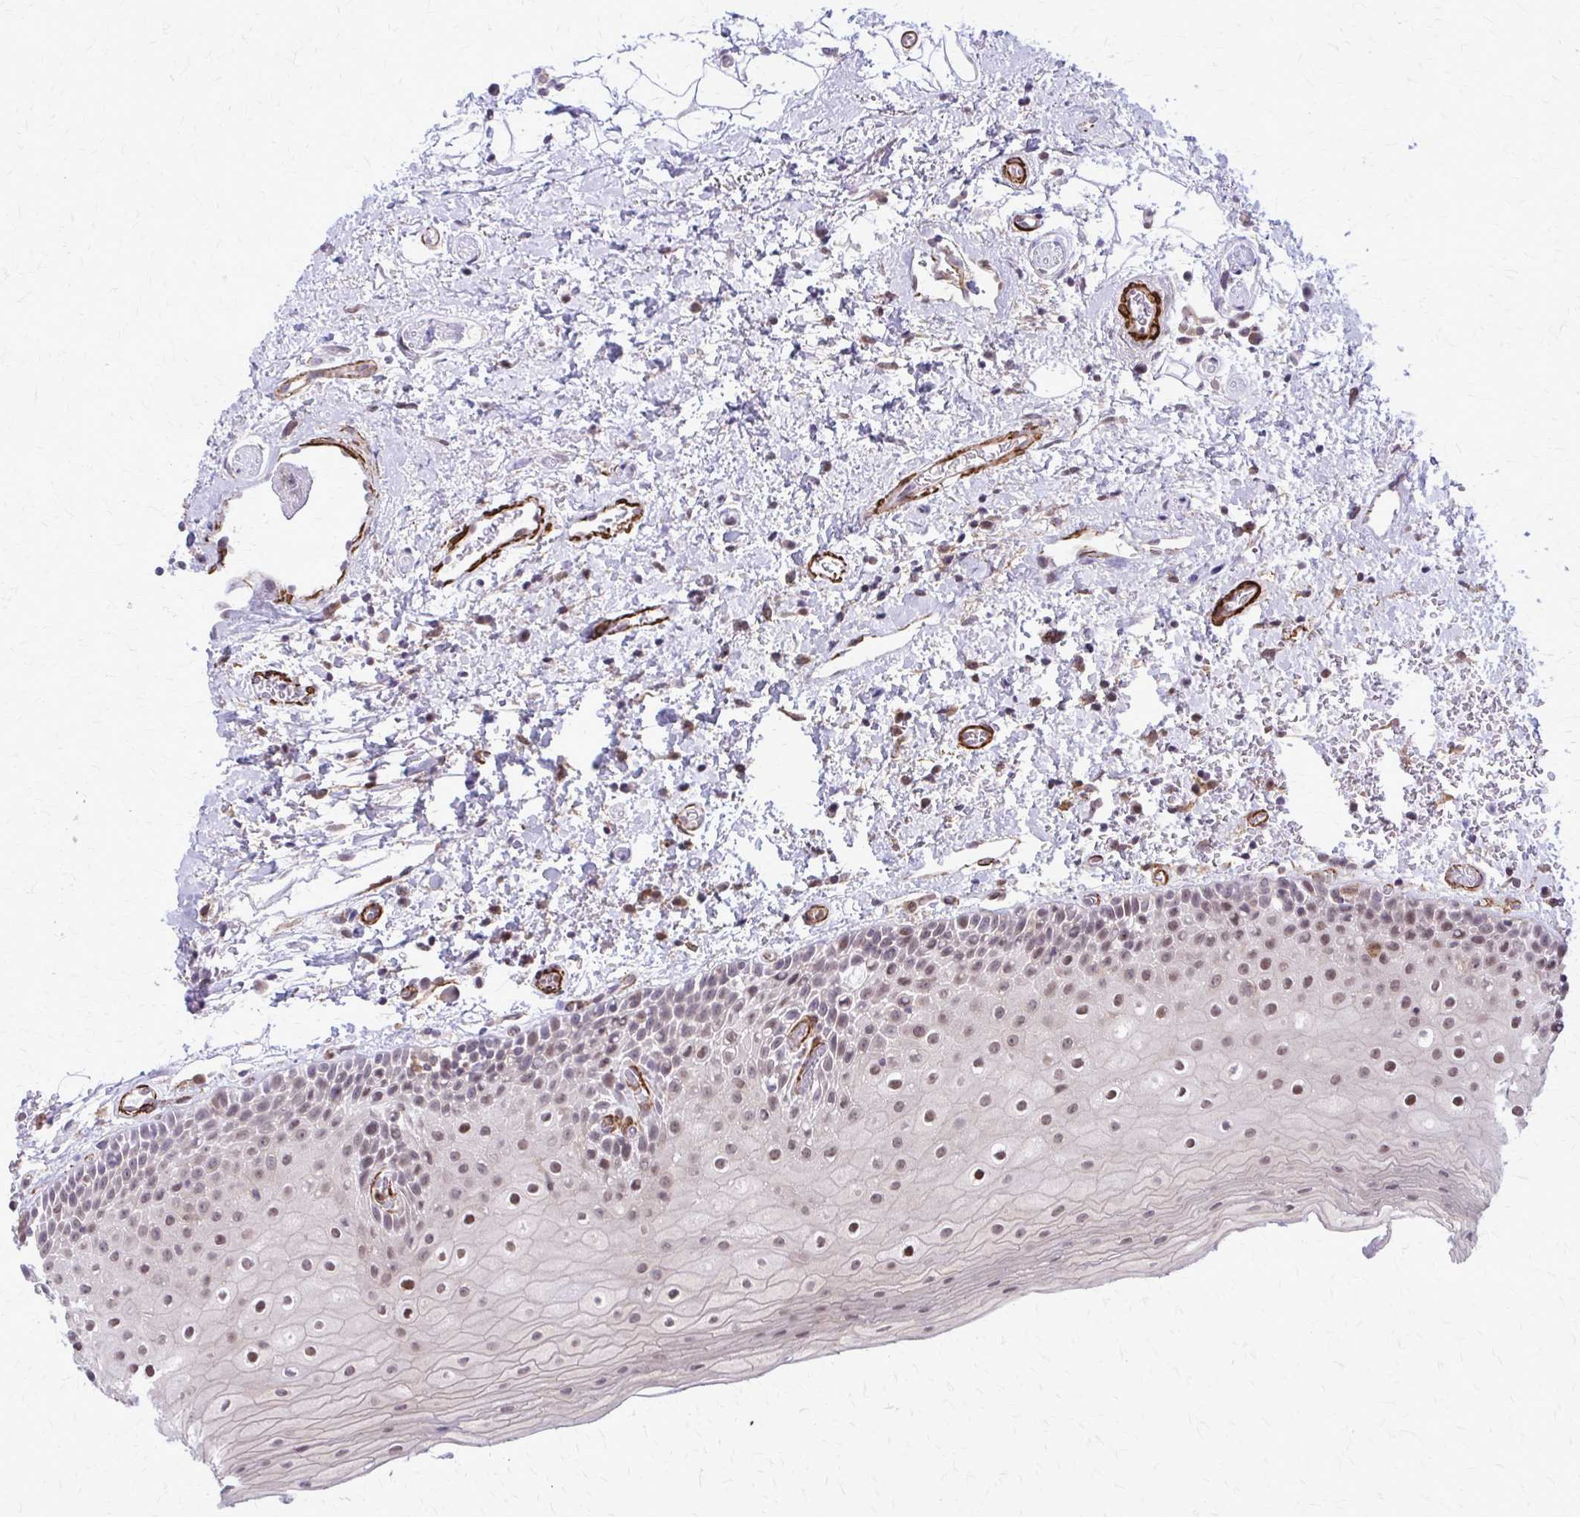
{"staining": {"intensity": "moderate", "quantity": "<25%", "location": "nuclear"}, "tissue": "oral mucosa", "cell_type": "Squamous epithelial cells", "image_type": "normal", "snomed": [{"axis": "morphology", "description": "Normal tissue, NOS"}, {"axis": "topography", "description": "Oral tissue"}], "caption": "This image displays immunohistochemistry (IHC) staining of benign human oral mucosa, with low moderate nuclear expression in about <25% of squamous epithelial cells.", "gene": "NRBF2", "patient": {"sex": "female", "age": 82}}